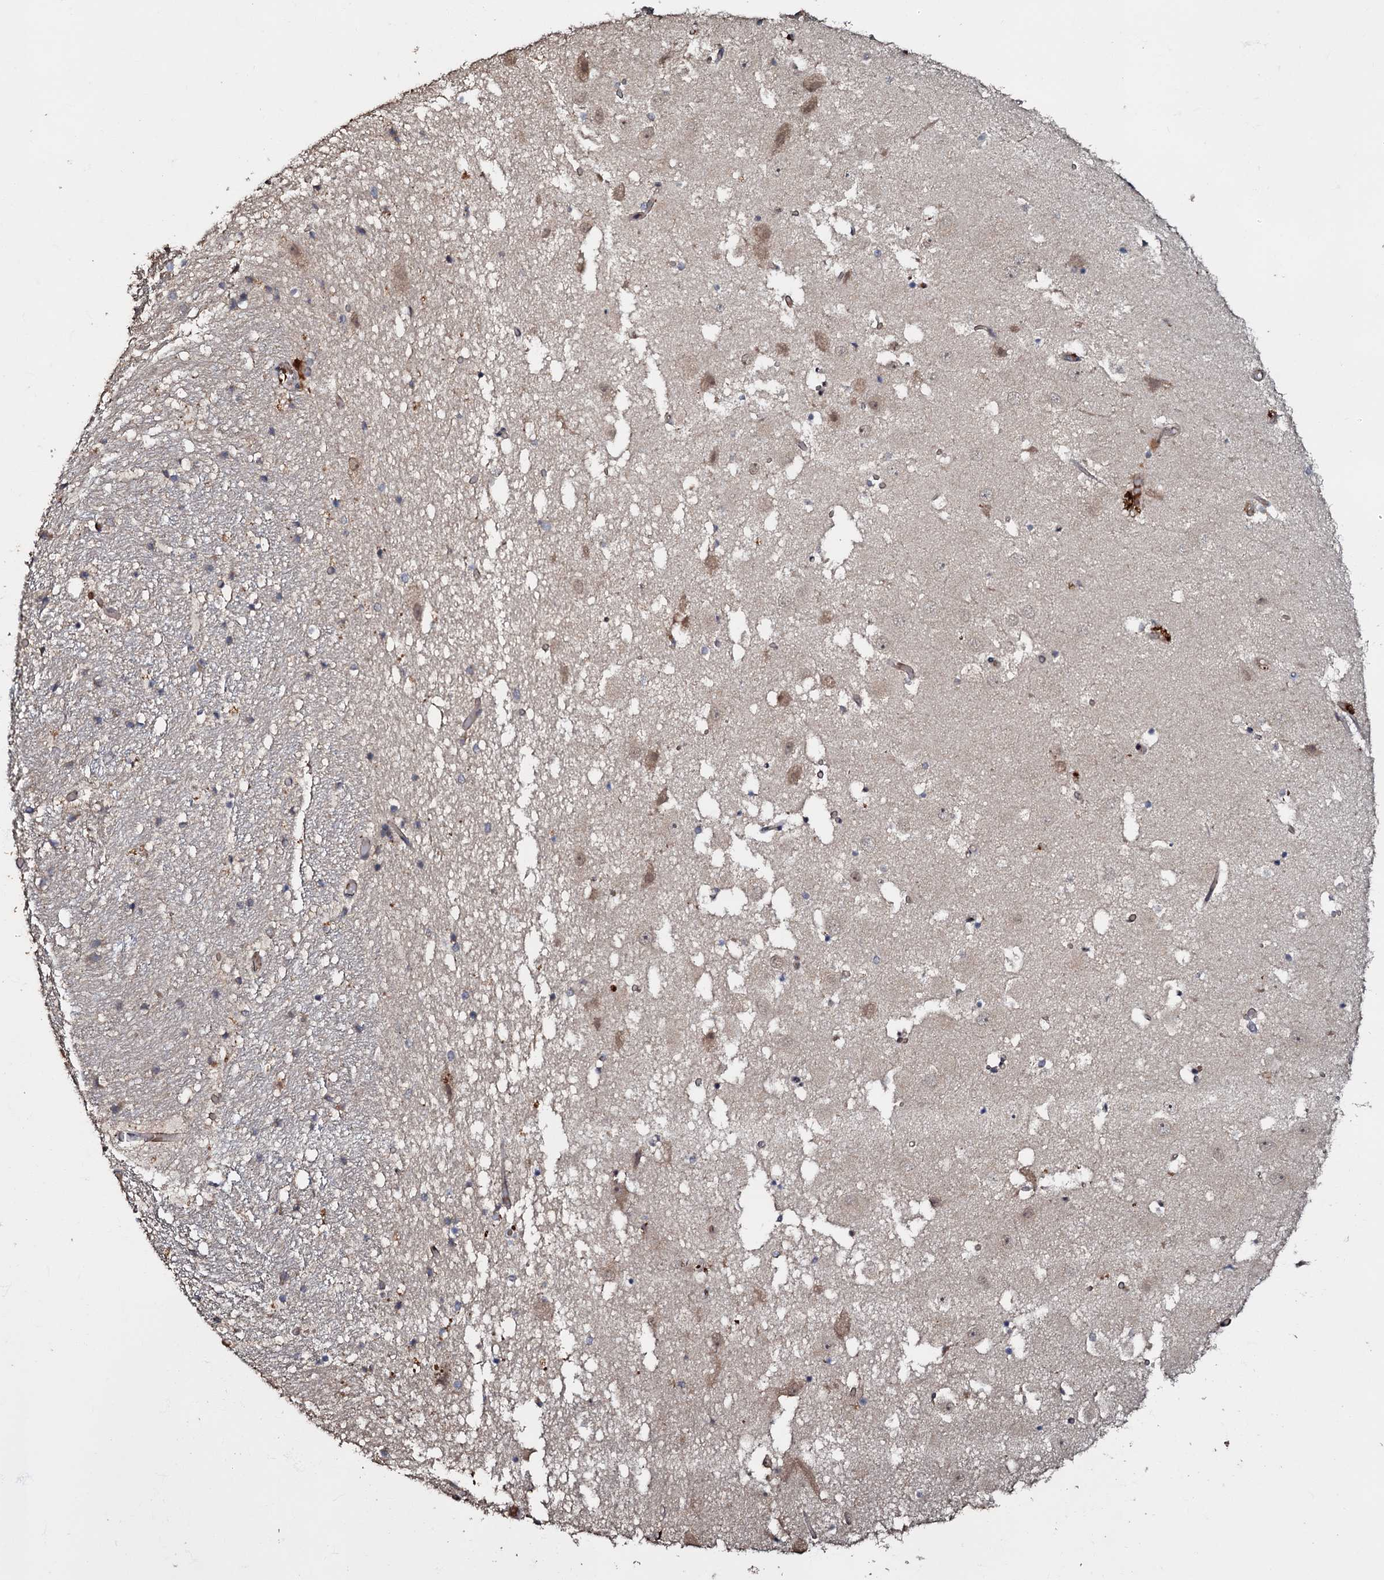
{"staining": {"intensity": "weak", "quantity": "<25%", "location": "cytoplasmic/membranous"}, "tissue": "hippocampus", "cell_type": "Glial cells", "image_type": "normal", "snomed": [{"axis": "morphology", "description": "Normal tissue, NOS"}, {"axis": "topography", "description": "Hippocampus"}], "caption": "Glial cells are negative for brown protein staining in benign hippocampus. Brightfield microscopy of IHC stained with DAB (3,3'-diaminobenzidine) (brown) and hematoxylin (blue), captured at high magnification.", "gene": "MANSC4", "patient": {"sex": "female", "age": 52}}